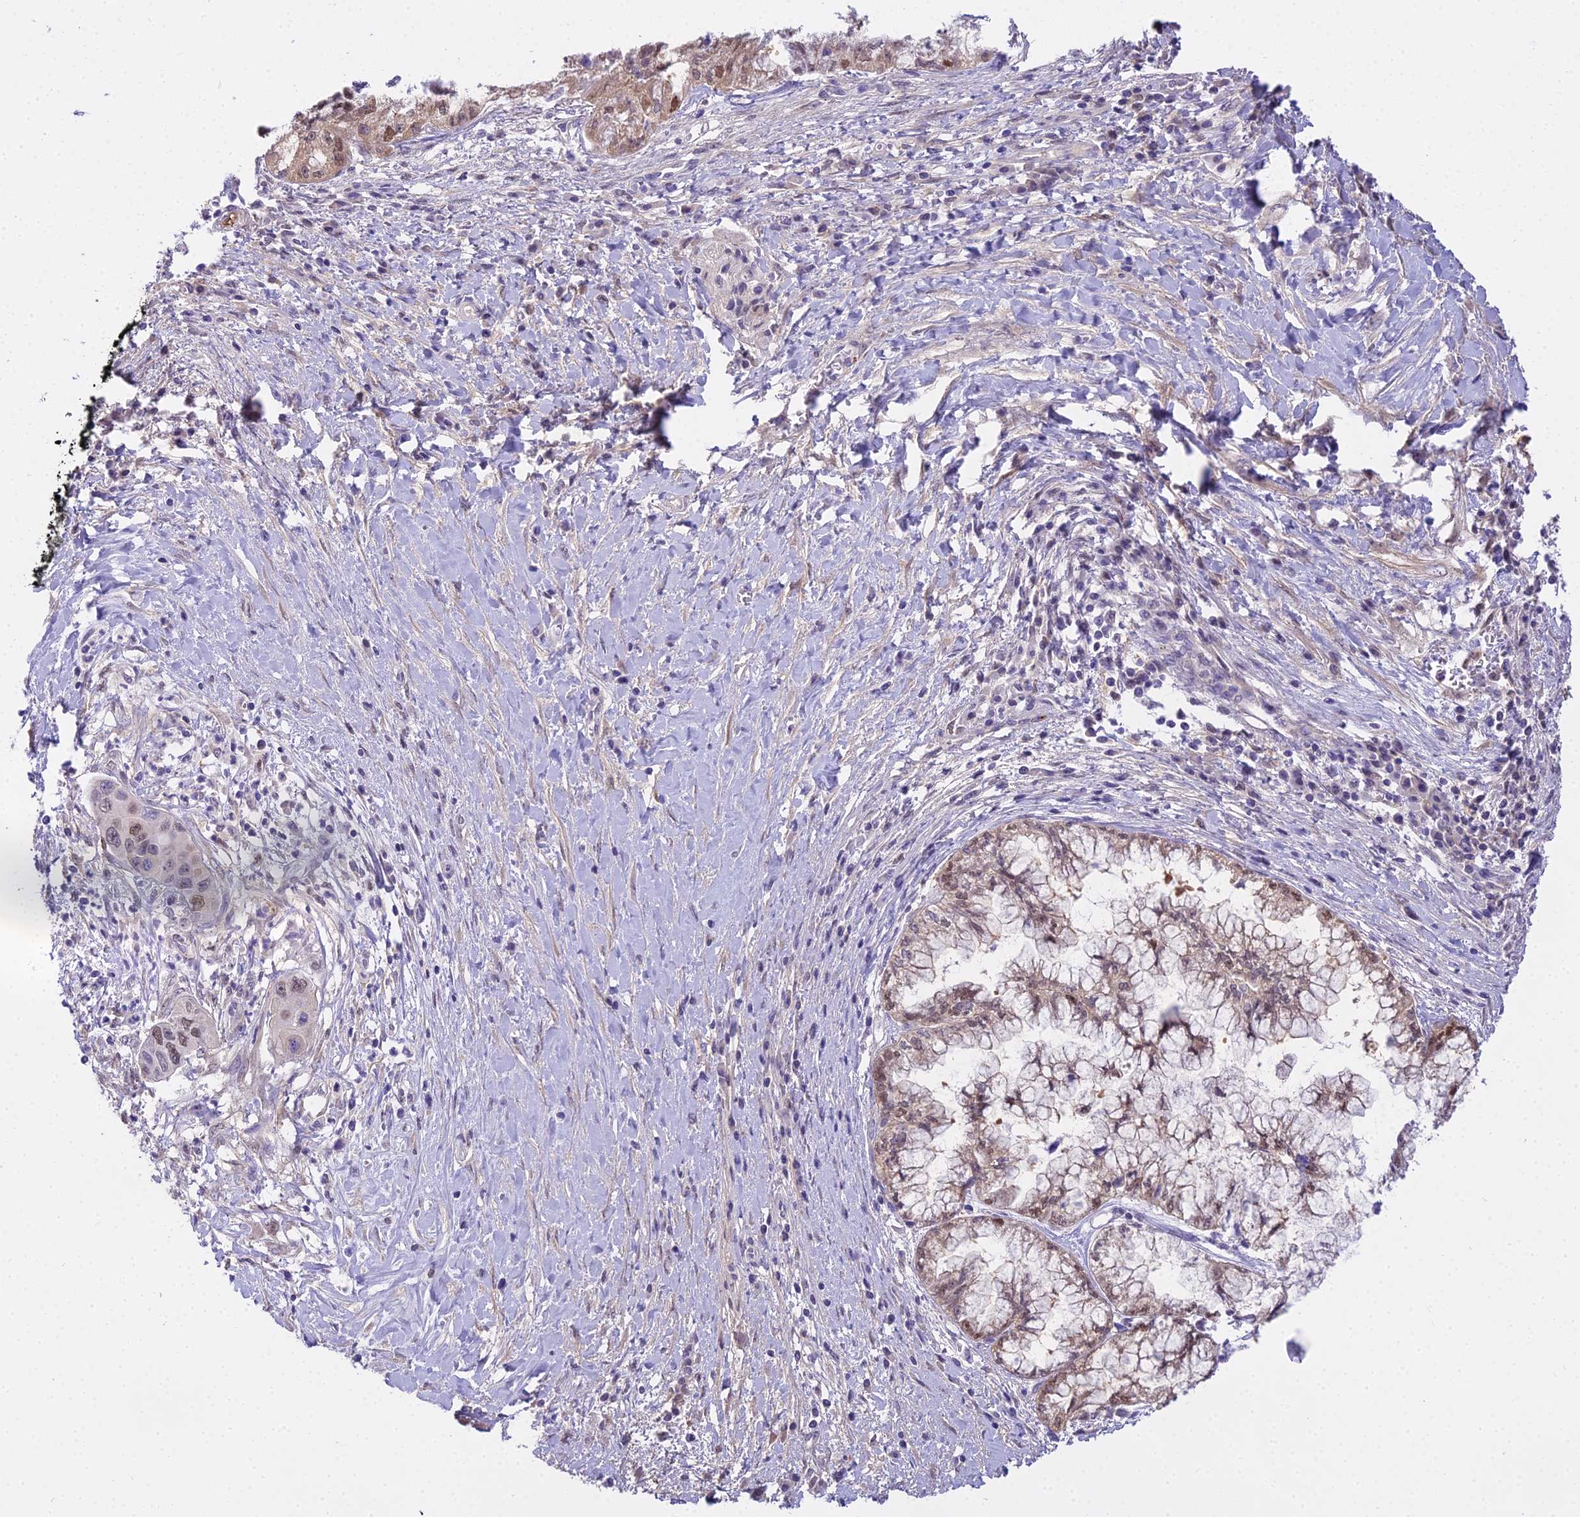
{"staining": {"intensity": "weak", "quantity": ">75%", "location": "nuclear"}, "tissue": "pancreatic cancer", "cell_type": "Tumor cells", "image_type": "cancer", "snomed": [{"axis": "morphology", "description": "Adenocarcinoma, NOS"}, {"axis": "topography", "description": "Pancreas"}], "caption": "Immunohistochemical staining of human pancreatic cancer reveals low levels of weak nuclear positivity in about >75% of tumor cells.", "gene": "MAT2A", "patient": {"sex": "male", "age": 73}}